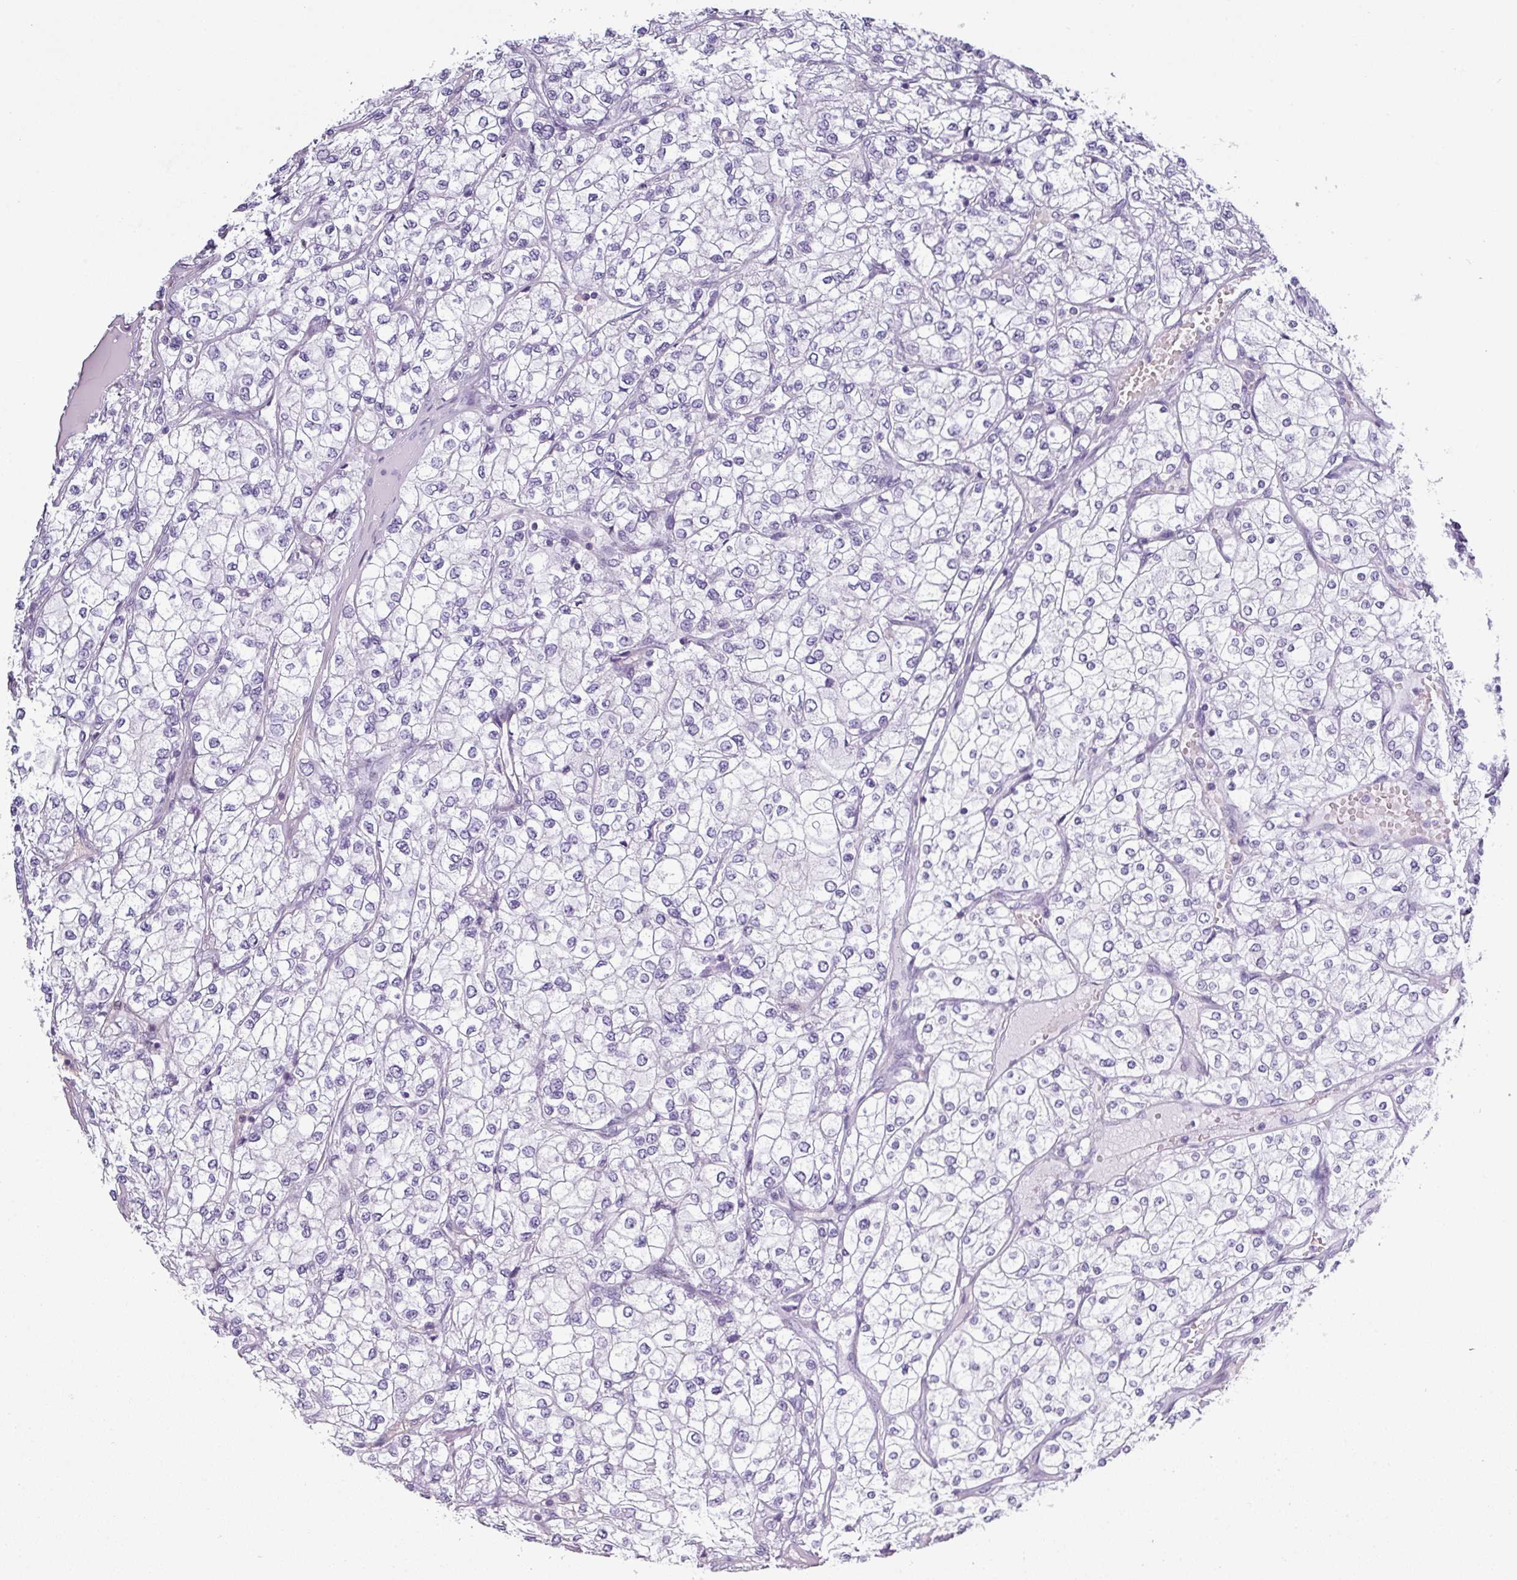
{"staining": {"intensity": "negative", "quantity": "none", "location": "none"}, "tissue": "renal cancer", "cell_type": "Tumor cells", "image_type": "cancer", "snomed": [{"axis": "morphology", "description": "Adenocarcinoma, NOS"}, {"axis": "topography", "description": "Kidney"}], "caption": "Tumor cells show no significant protein expression in renal adenocarcinoma. (DAB (3,3'-diaminobenzidine) IHC with hematoxylin counter stain).", "gene": "CRYBB2", "patient": {"sex": "male", "age": 80}}